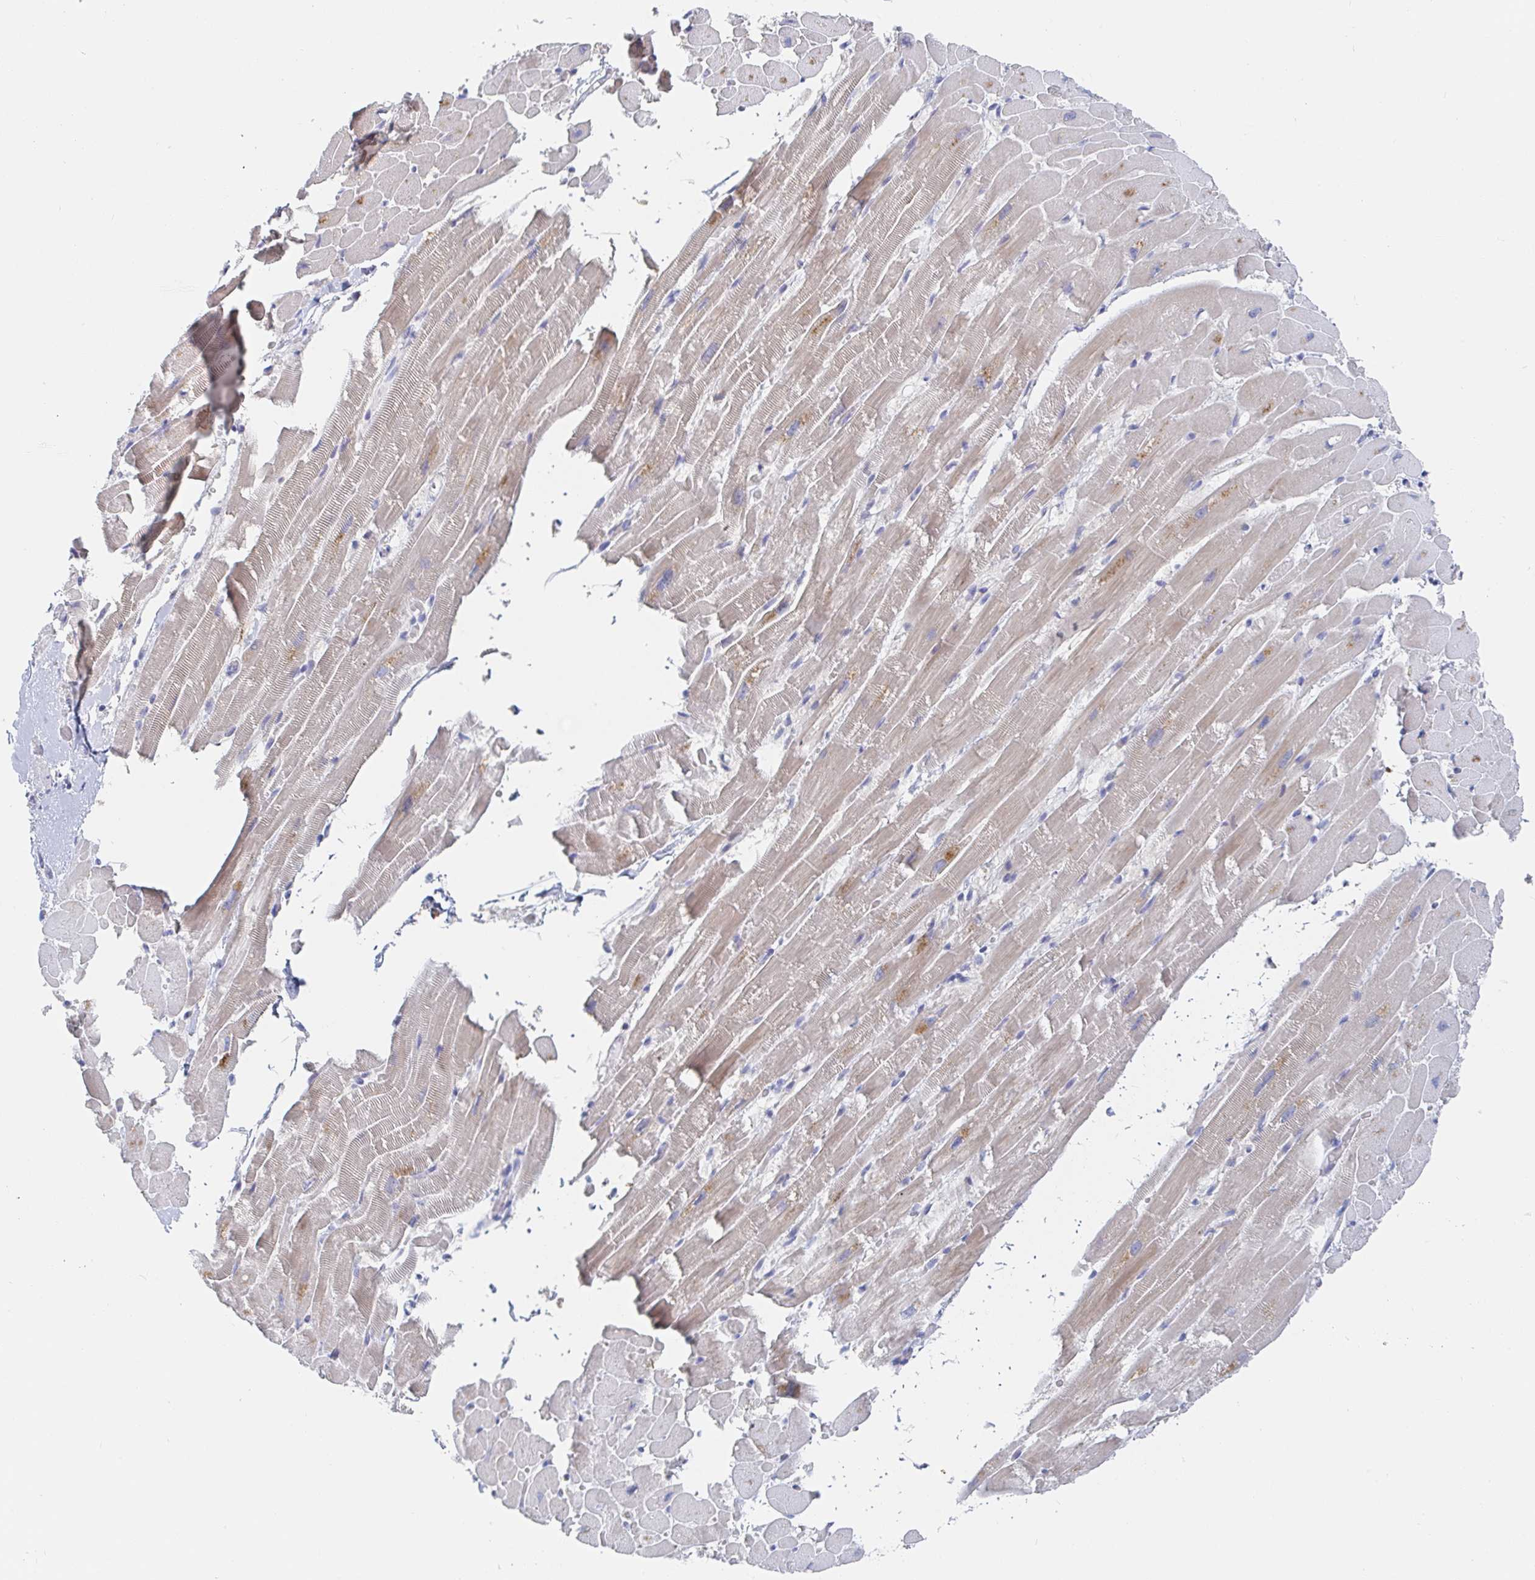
{"staining": {"intensity": "moderate", "quantity": "<25%", "location": "cytoplasmic/membranous"}, "tissue": "heart muscle", "cell_type": "Cardiomyocytes", "image_type": "normal", "snomed": [{"axis": "morphology", "description": "Normal tissue, NOS"}, {"axis": "topography", "description": "Heart"}], "caption": "Moderate cytoplasmic/membranous positivity is present in approximately <25% of cardiomyocytes in benign heart muscle.", "gene": "ZNF100", "patient": {"sex": "male", "age": 37}}